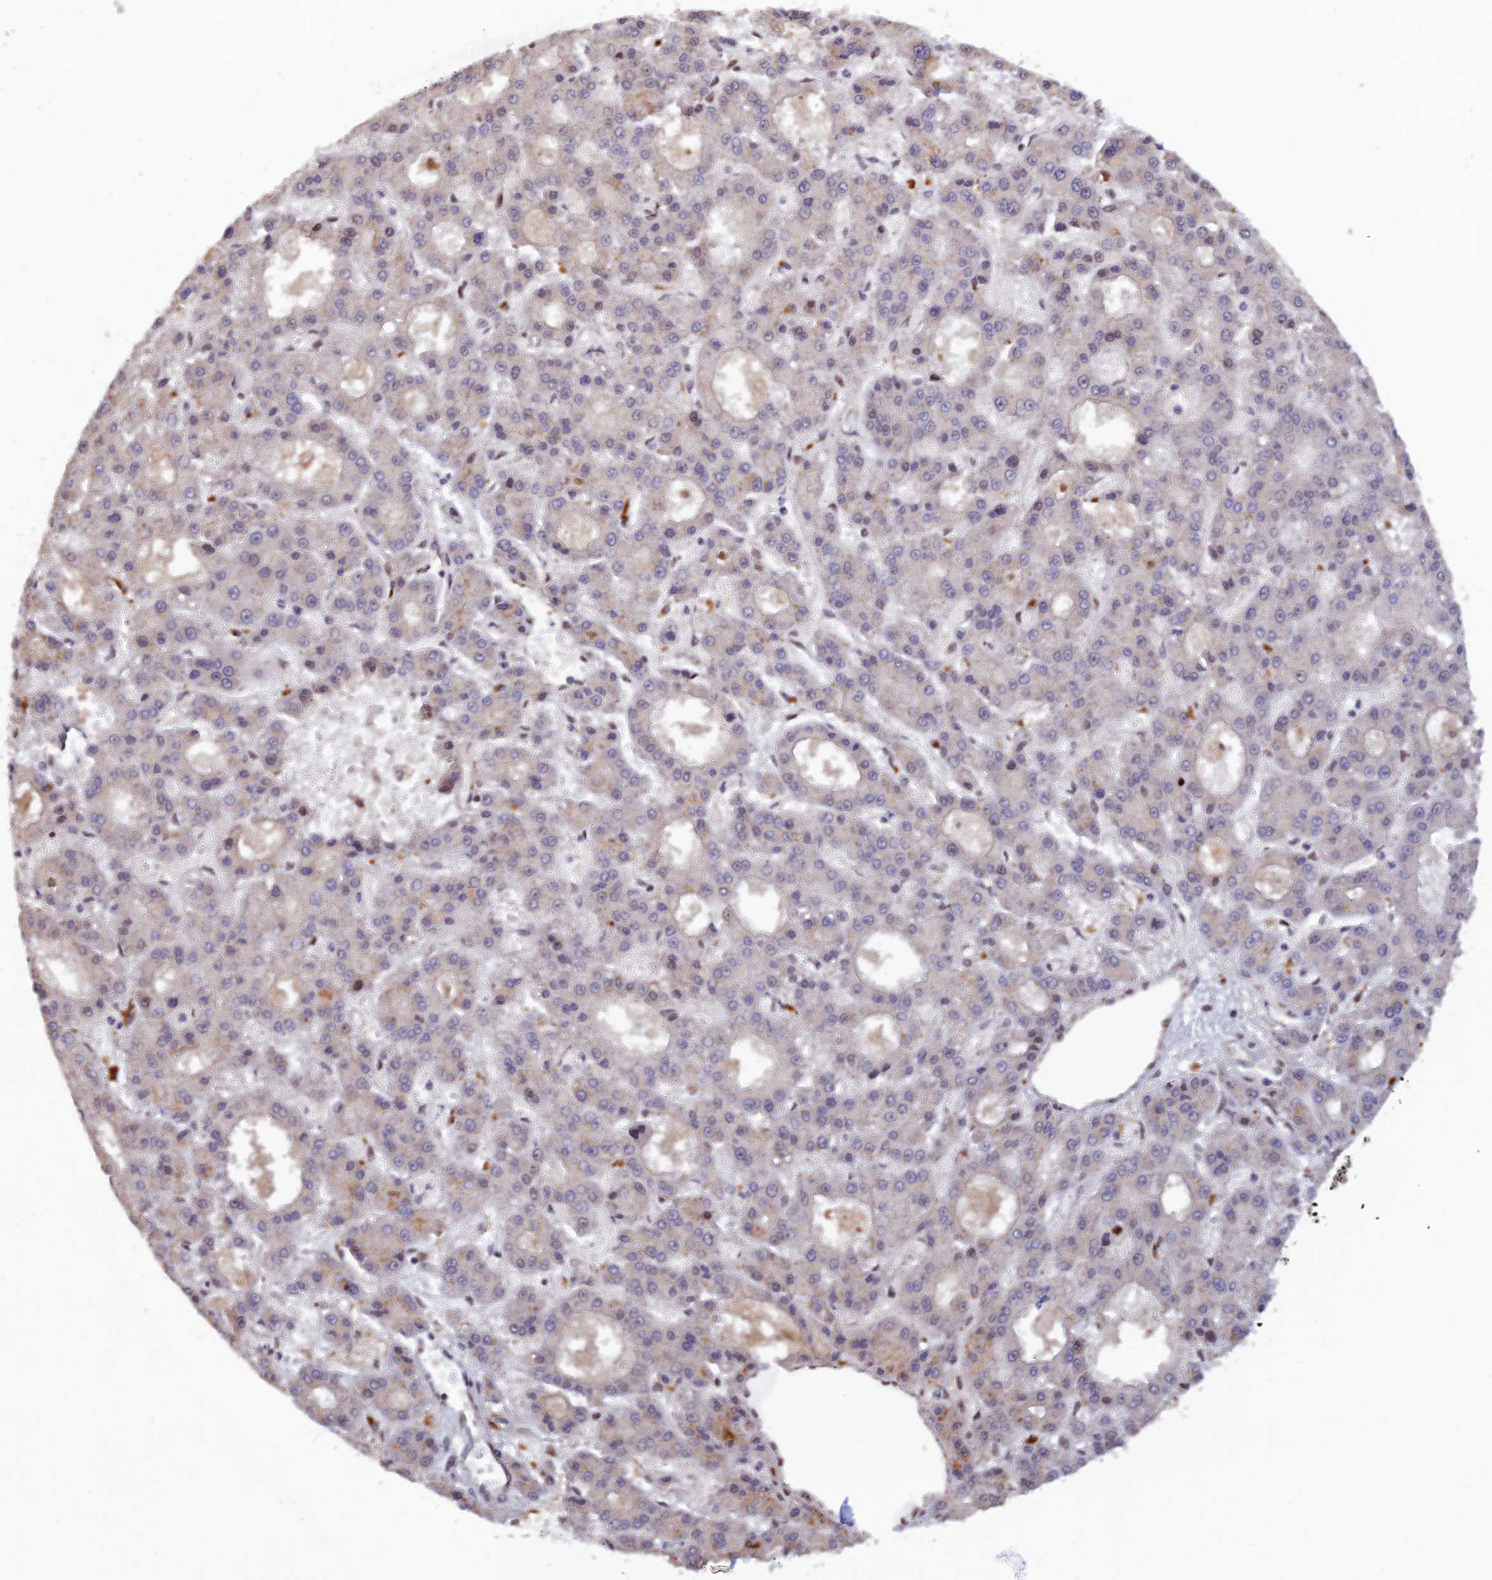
{"staining": {"intensity": "negative", "quantity": "none", "location": "none"}, "tissue": "liver cancer", "cell_type": "Tumor cells", "image_type": "cancer", "snomed": [{"axis": "morphology", "description": "Carcinoma, Hepatocellular, NOS"}, {"axis": "topography", "description": "Liver"}], "caption": "Immunohistochemical staining of liver cancer shows no significant expression in tumor cells. Brightfield microscopy of IHC stained with DAB (brown) and hematoxylin (blue), captured at high magnification.", "gene": "ZNF565", "patient": {"sex": "male", "age": 70}}